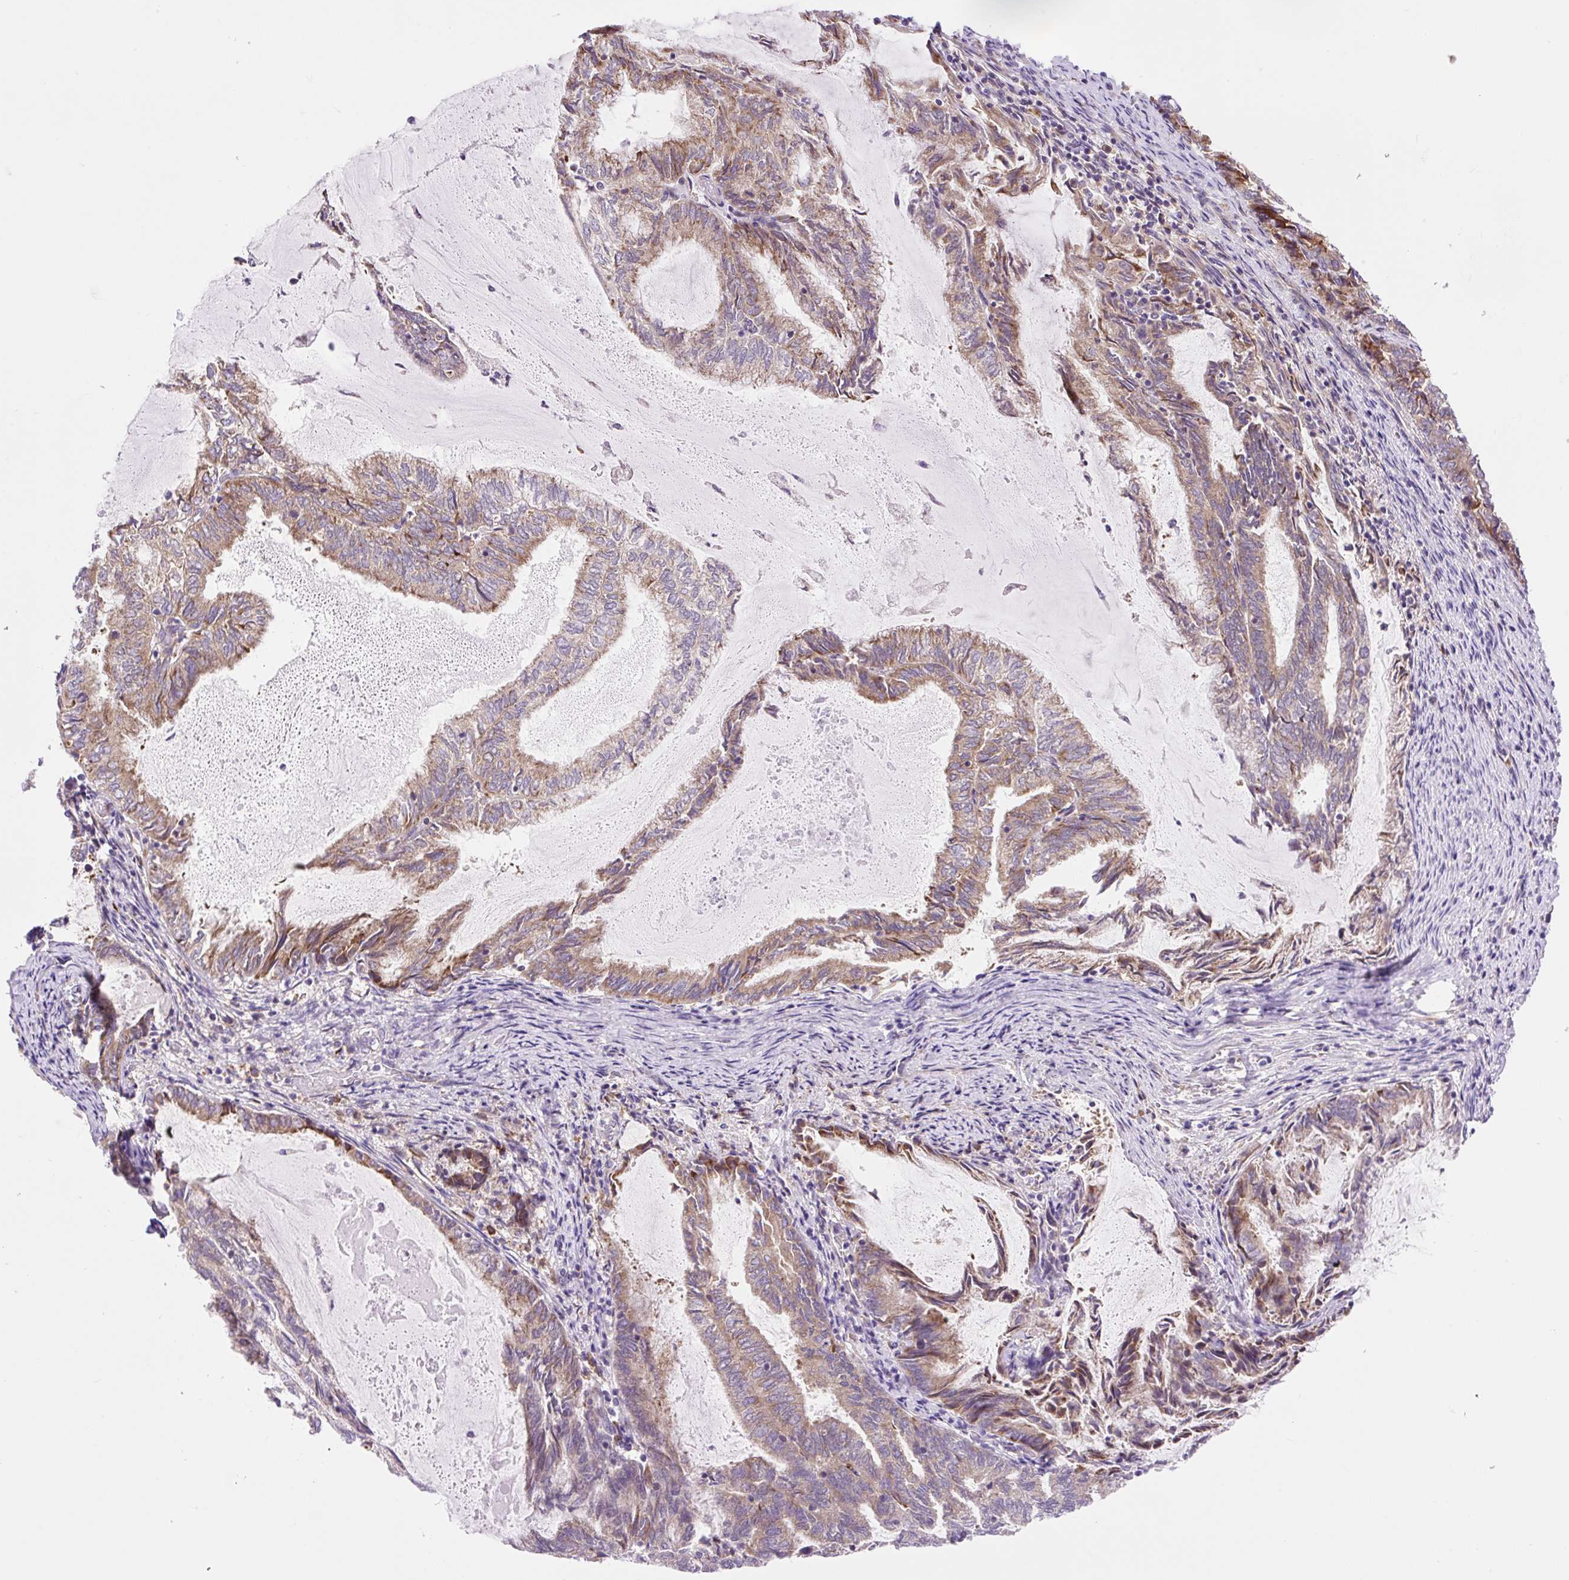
{"staining": {"intensity": "moderate", "quantity": "25%-75%", "location": "cytoplasmic/membranous"}, "tissue": "endometrial cancer", "cell_type": "Tumor cells", "image_type": "cancer", "snomed": [{"axis": "morphology", "description": "Adenocarcinoma, NOS"}, {"axis": "topography", "description": "Endometrium"}], "caption": "Immunohistochemistry (IHC) of human adenocarcinoma (endometrial) shows medium levels of moderate cytoplasmic/membranous expression in approximately 25%-75% of tumor cells.", "gene": "GPR45", "patient": {"sex": "female", "age": 80}}